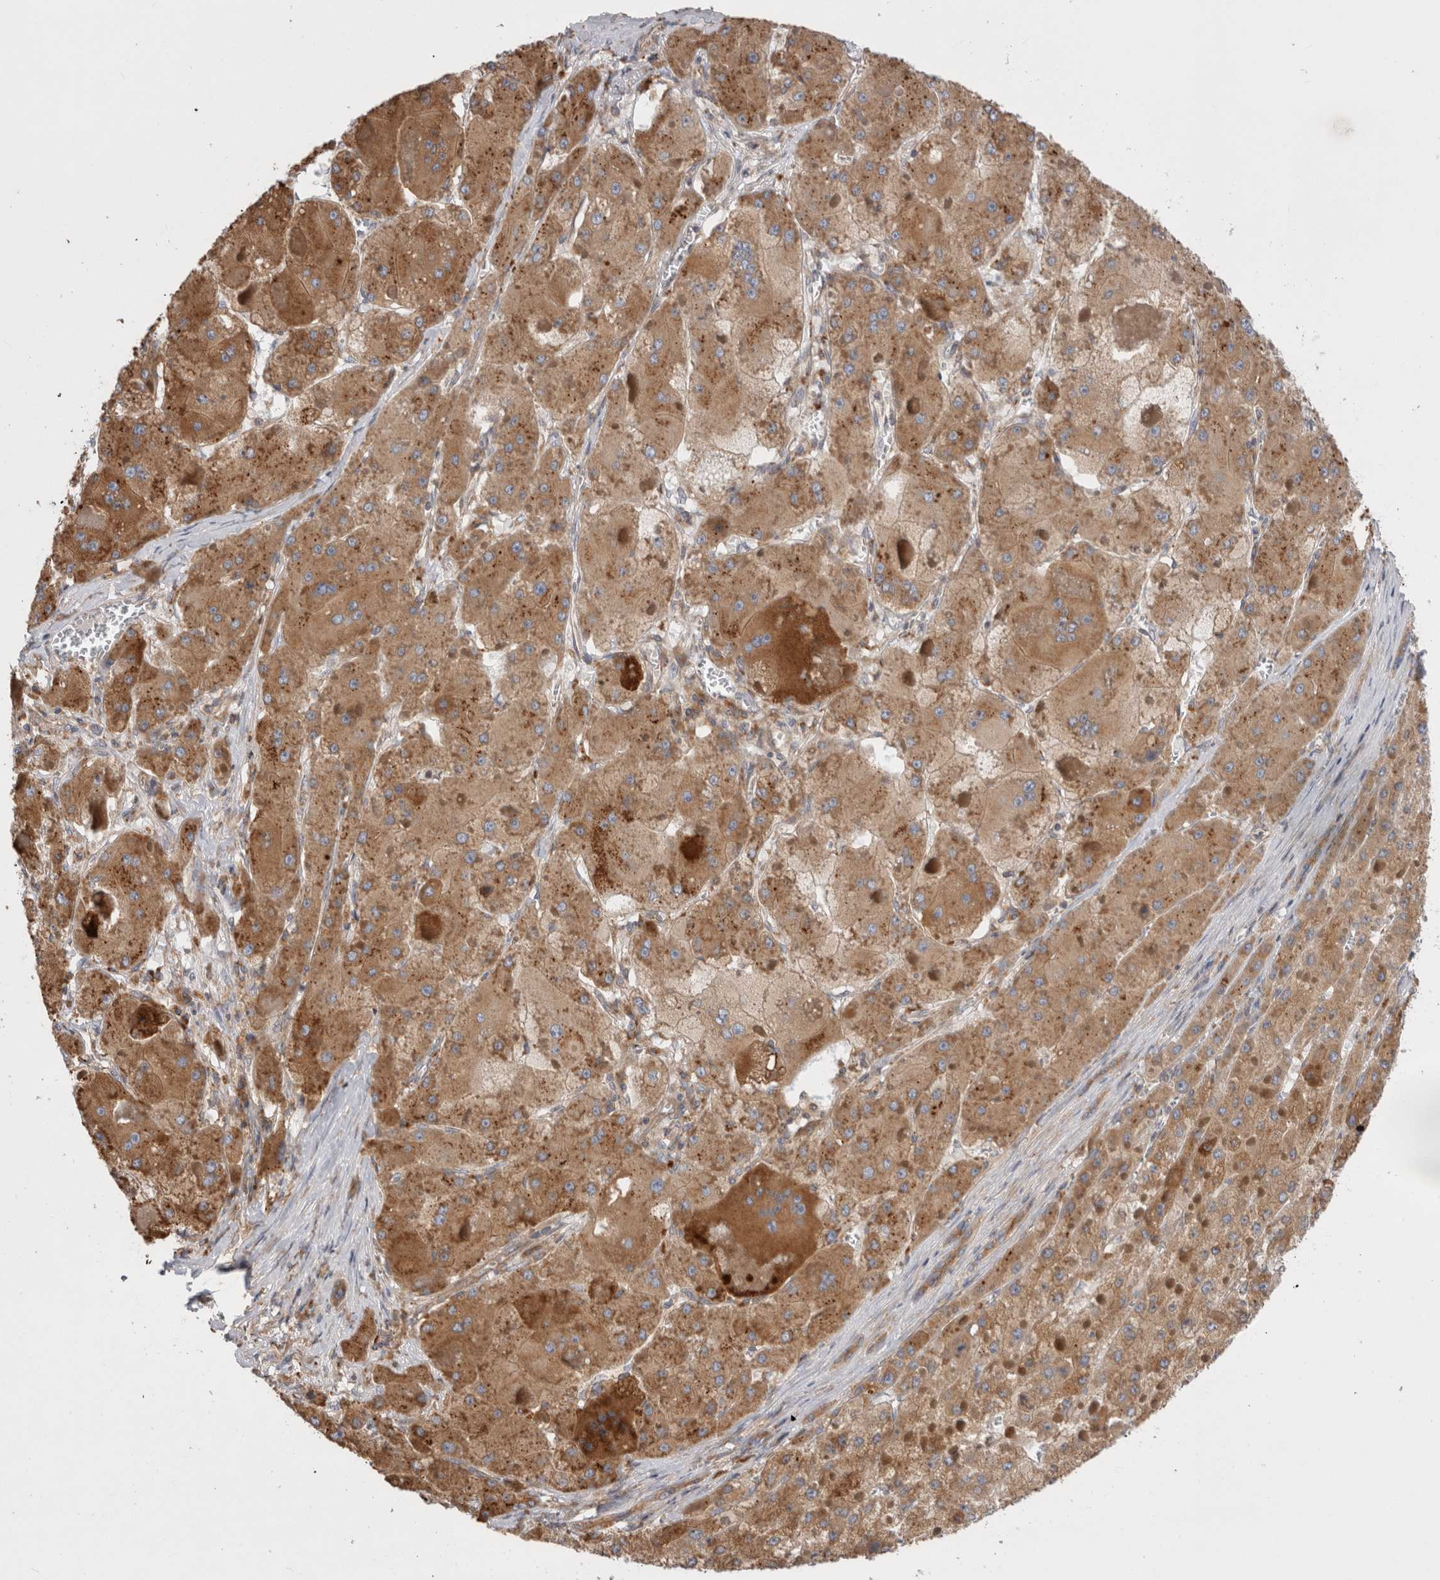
{"staining": {"intensity": "moderate", "quantity": ">75%", "location": "cytoplasmic/membranous"}, "tissue": "liver cancer", "cell_type": "Tumor cells", "image_type": "cancer", "snomed": [{"axis": "morphology", "description": "Carcinoma, Hepatocellular, NOS"}, {"axis": "topography", "description": "Liver"}], "caption": "Protein staining reveals moderate cytoplasmic/membranous expression in approximately >75% of tumor cells in hepatocellular carcinoma (liver).", "gene": "PDCD10", "patient": {"sex": "female", "age": 73}}